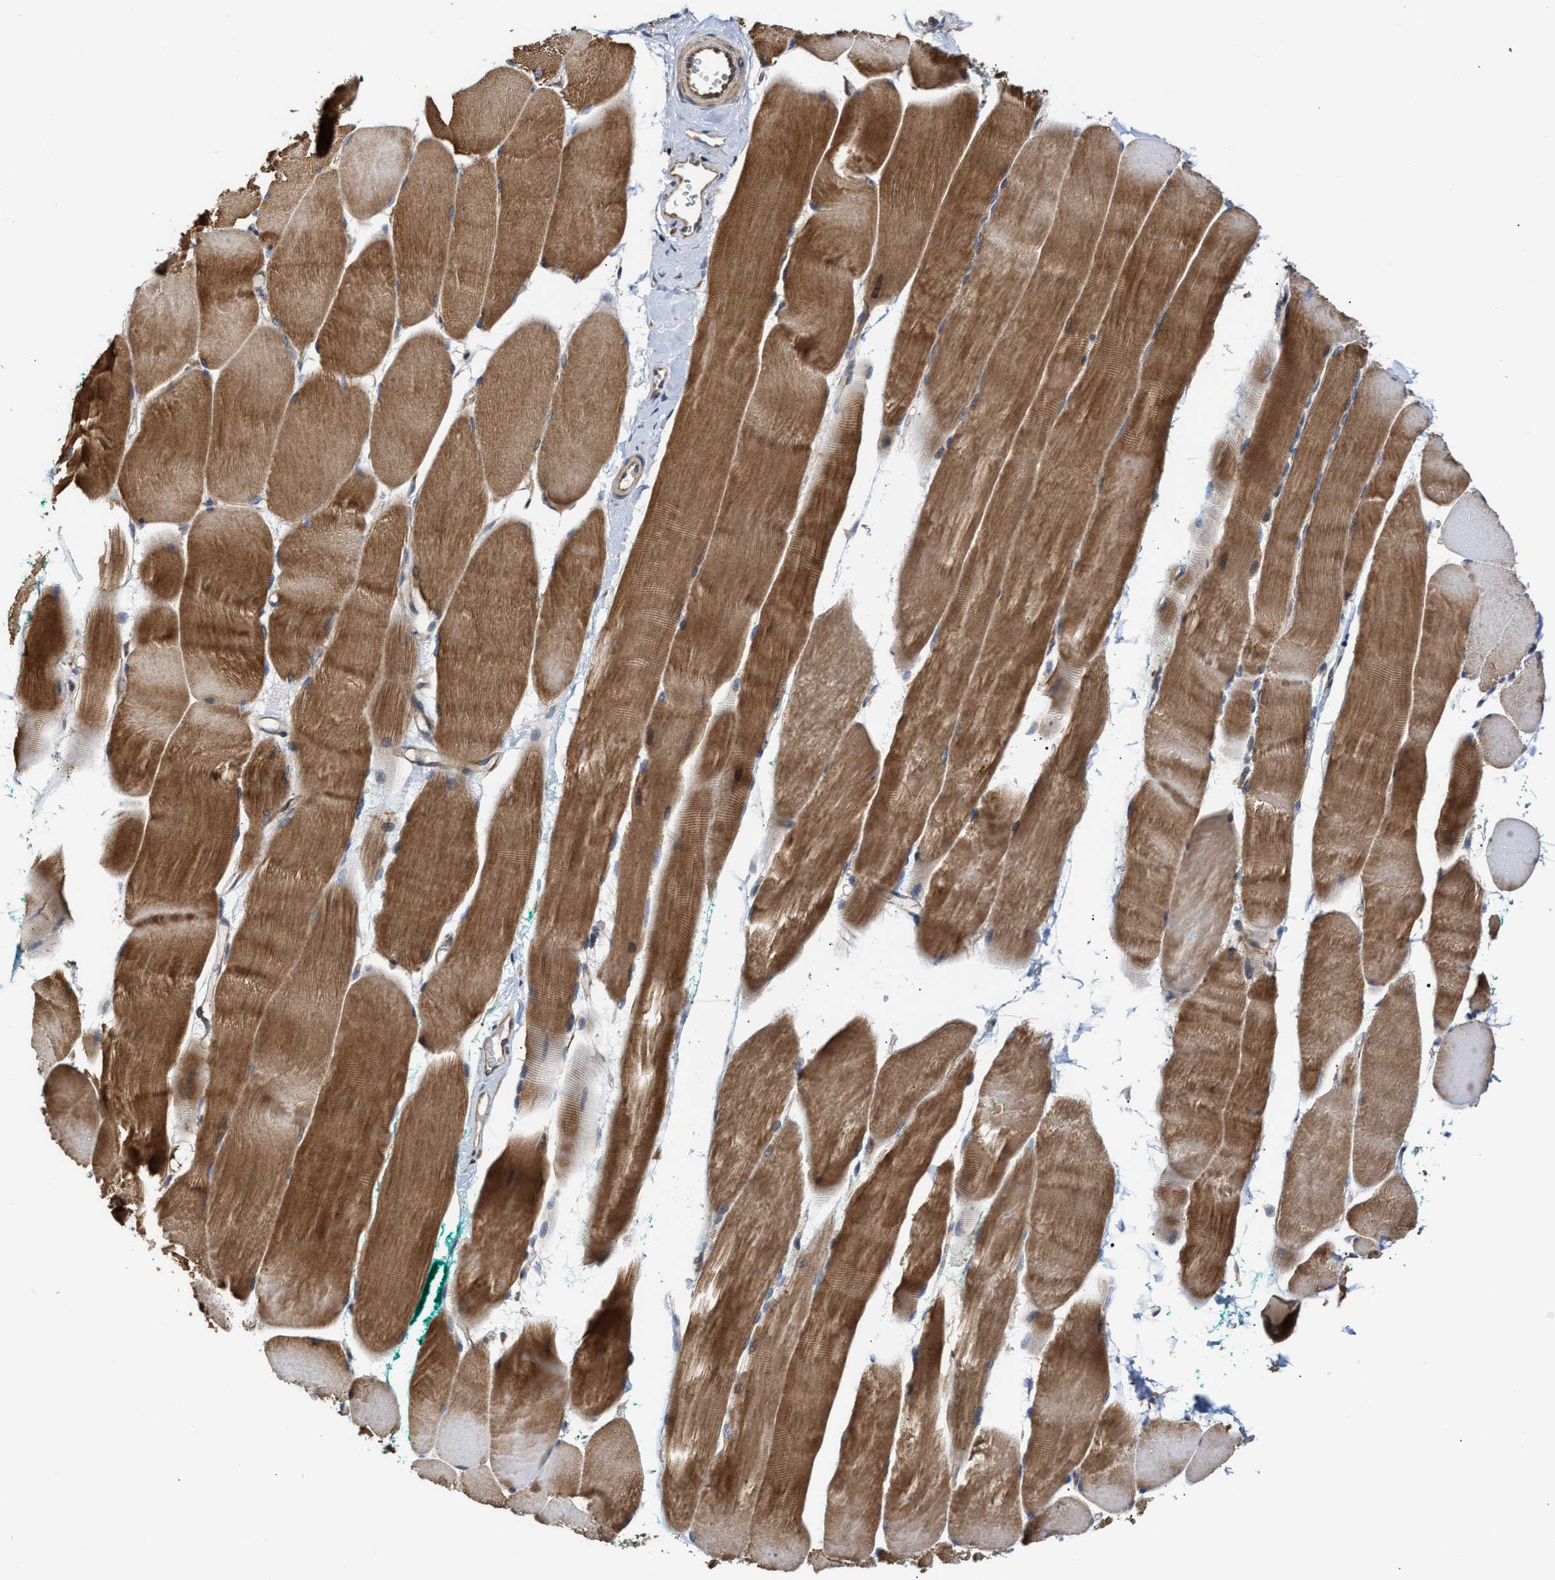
{"staining": {"intensity": "moderate", "quantity": ">75%", "location": "cytoplasmic/membranous"}, "tissue": "skeletal muscle", "cell_type": "Myocytes", "image_type": "normal", "snomed": [{"axis": "morphology", "description": "Normal tissue, NOS"}, {"axis": "morphology", "description": "Squamous cell carcinoma, NOS"}, {"axis": "topography", "description": "Skeletal muscle"}], "caption": "A brown stain shows moderate cytoplasmic/membranous staining of a protein in myocytes of normal human skeletal muscle. The protein is stained brown, and the nuclei are stained in blue (DAB IHC with brightfield microscopy, high magnification).", "gene": "CLIP2", "patient": {"sex": "male", "age": 51}}